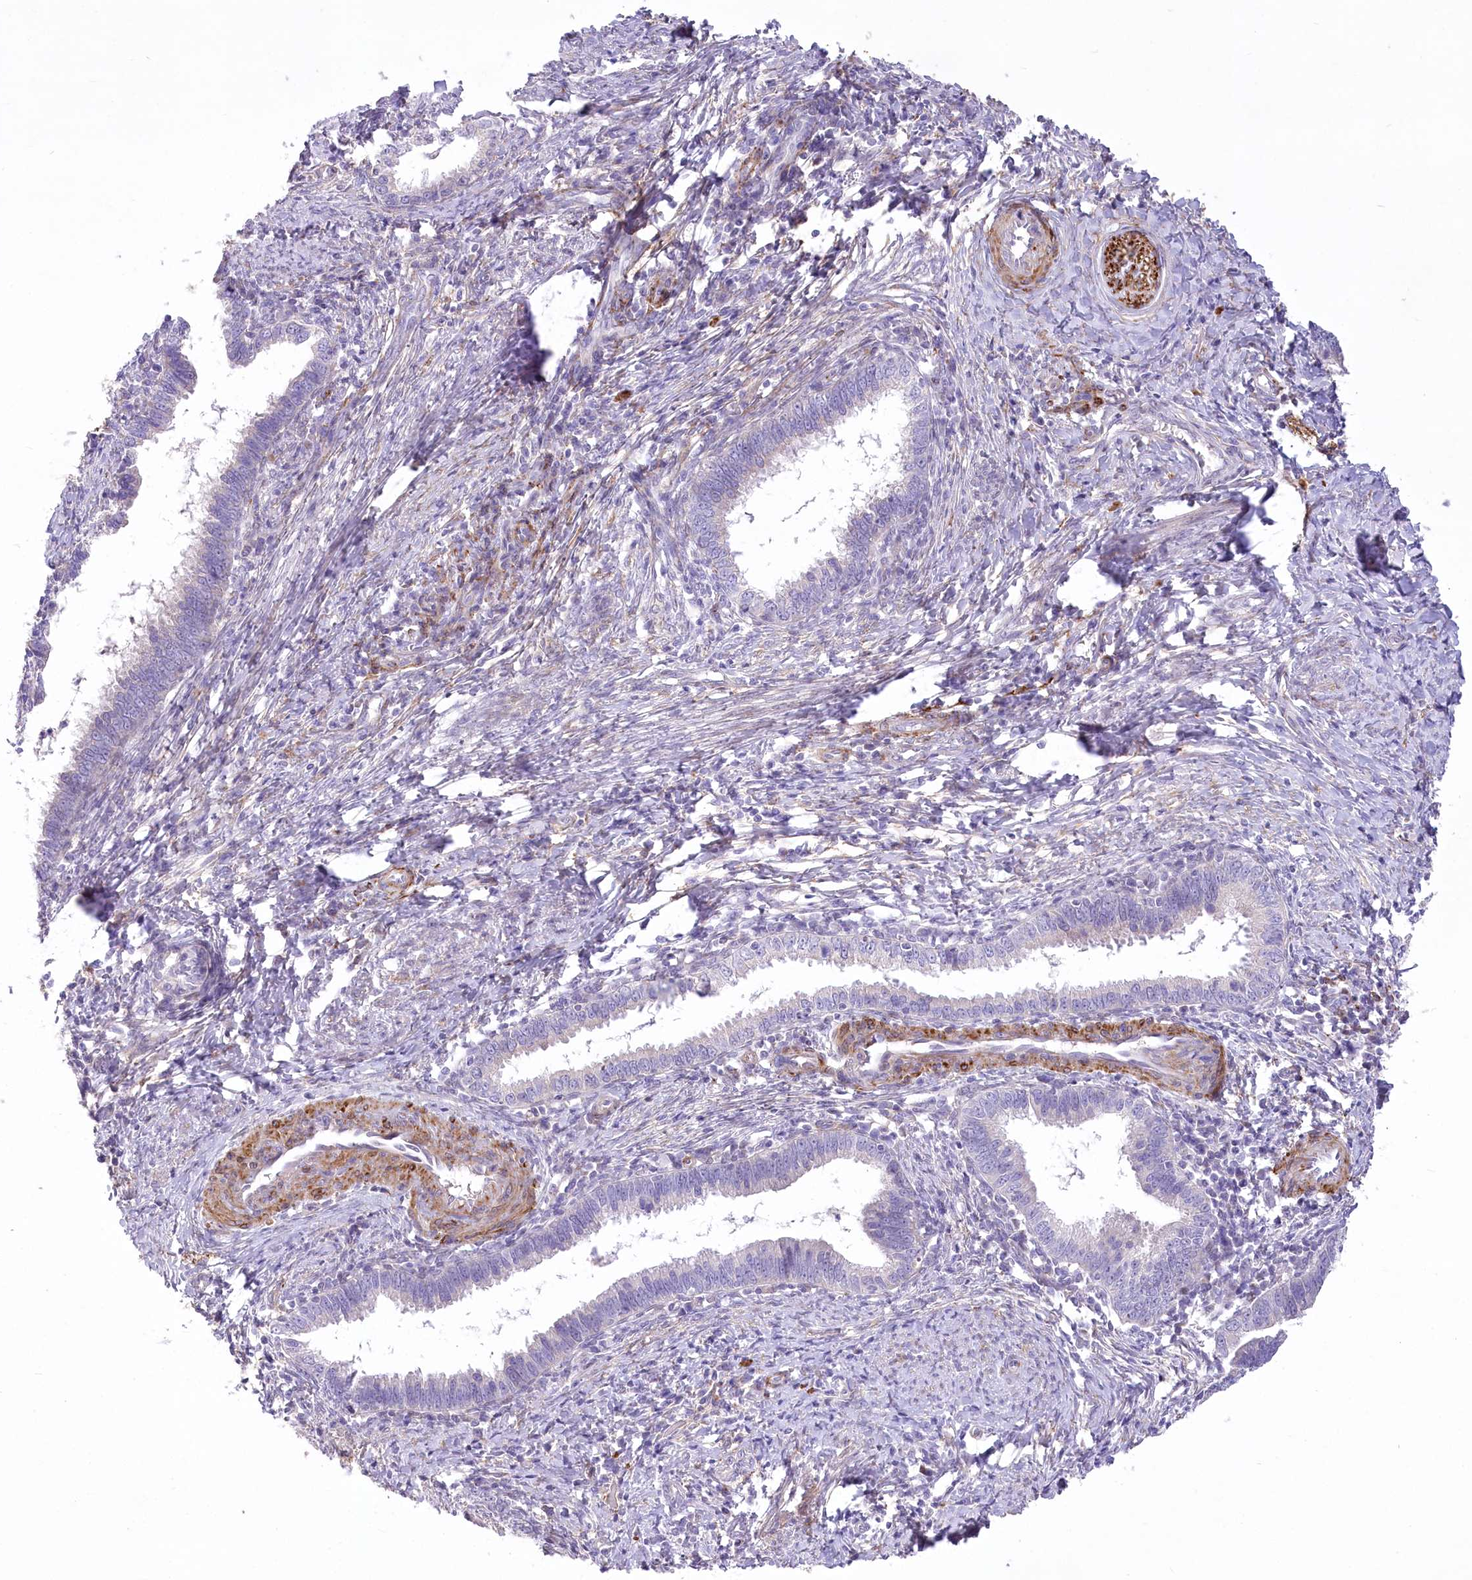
{"staining": {"intensity": "negative", "quantity": "none", "location": "none"}, "tissue": "cervical cancer", "cell_type": "Tumor cells", "image_type": "cancer", "snomed": [{"axis": "morphology", "description": "Adenocarcinoma, NOS"}, {"axis": "topography", "description": "Cervix"}], "caption": "DAB immunohistochemical staining of cervical cancer (adenocarcinoma) exhibits no significant positivity in tumor cells.", "gene": "ANGPTL3", "patient": {"sex": "female", "age": 36}}